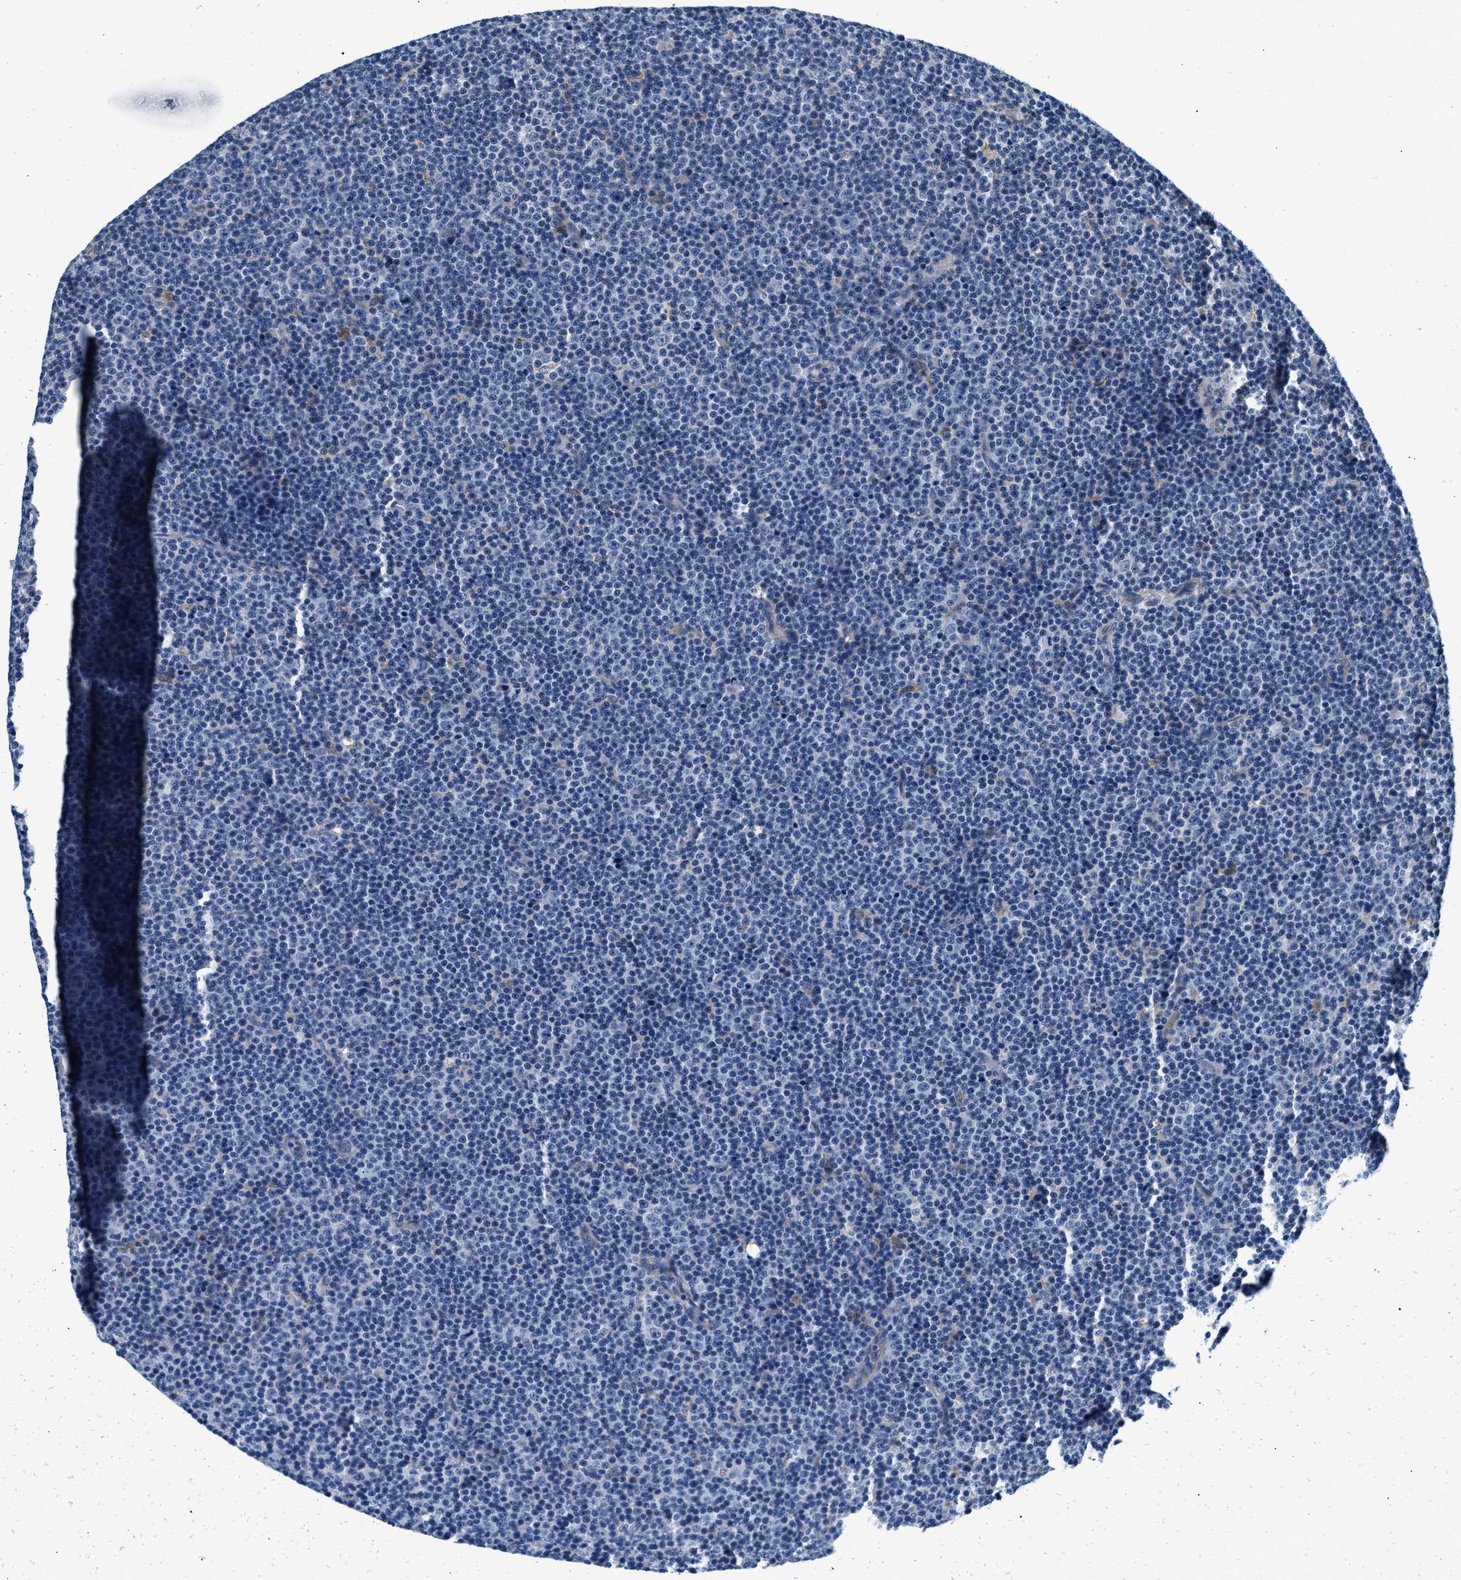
{"staining": {"intensity": "negative", "quantity": "none", "location": "none"}, "tissue": "lymphoma", "cell_type": "Tumor cells", "image_type": "cancer", "snomed": [{"axis": "morphology", "description": "Malignant lymphoma, non-Hodgkin's type, Low grade"}, {"axis": "topography", "description": "Lymph node"}], "caption": "This image is of lymphoma stained with IHC to label a protein in brown with the nuclei are counter-stained blue. There is no staining in tumor cells.", "gene": "SLFN11", "patient": {"sex": "female", "age": 67}}